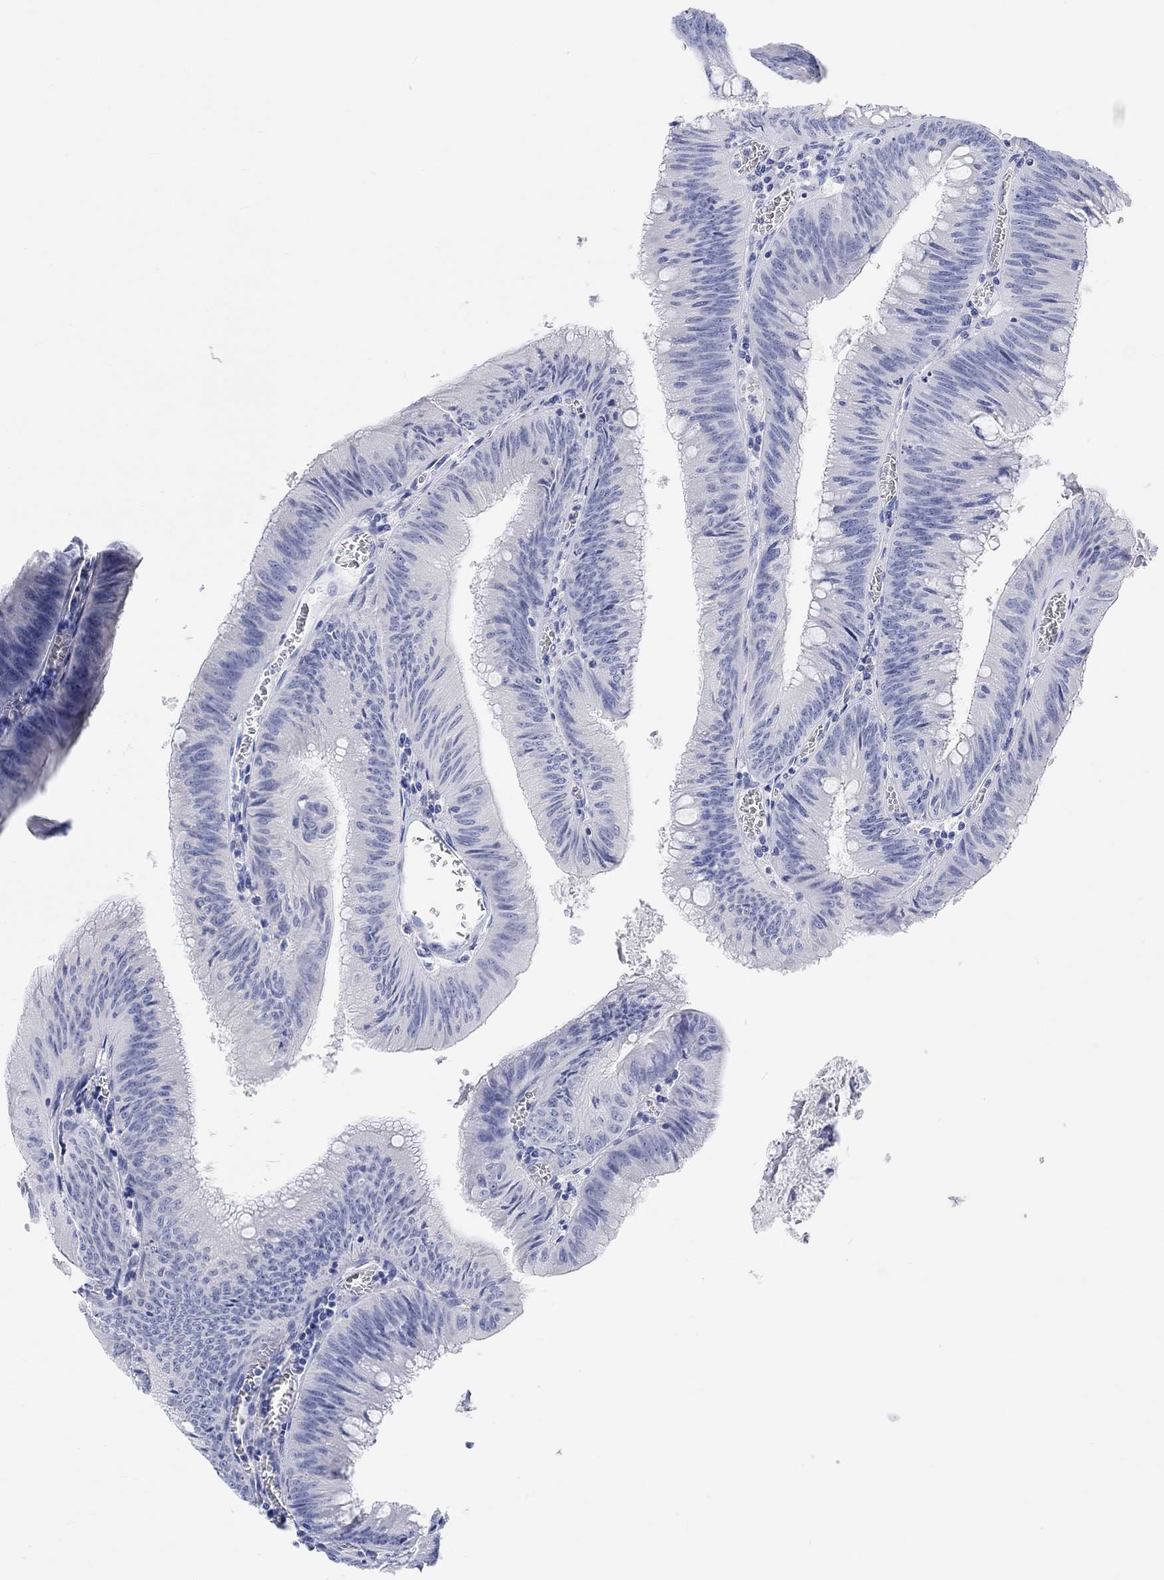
{"staining": {"intensity": "negative", "quantity": "none", "location": "none"}, "tissue": "colorectal cancer", "cell_type": "Tumor cells", "image_type": "cancer", "snomed": [{"axis": "morphology", "description": "Adenocarcinoma, NOS"}, {"axis": "topography", "description": "Rectum"}], "caption": "Colorectal cancer was stained to show a protein in brown. There is no significant expression in tumor cells.", "gene": "XIRP2", "patient": {"sex": "female", "age": 72}}